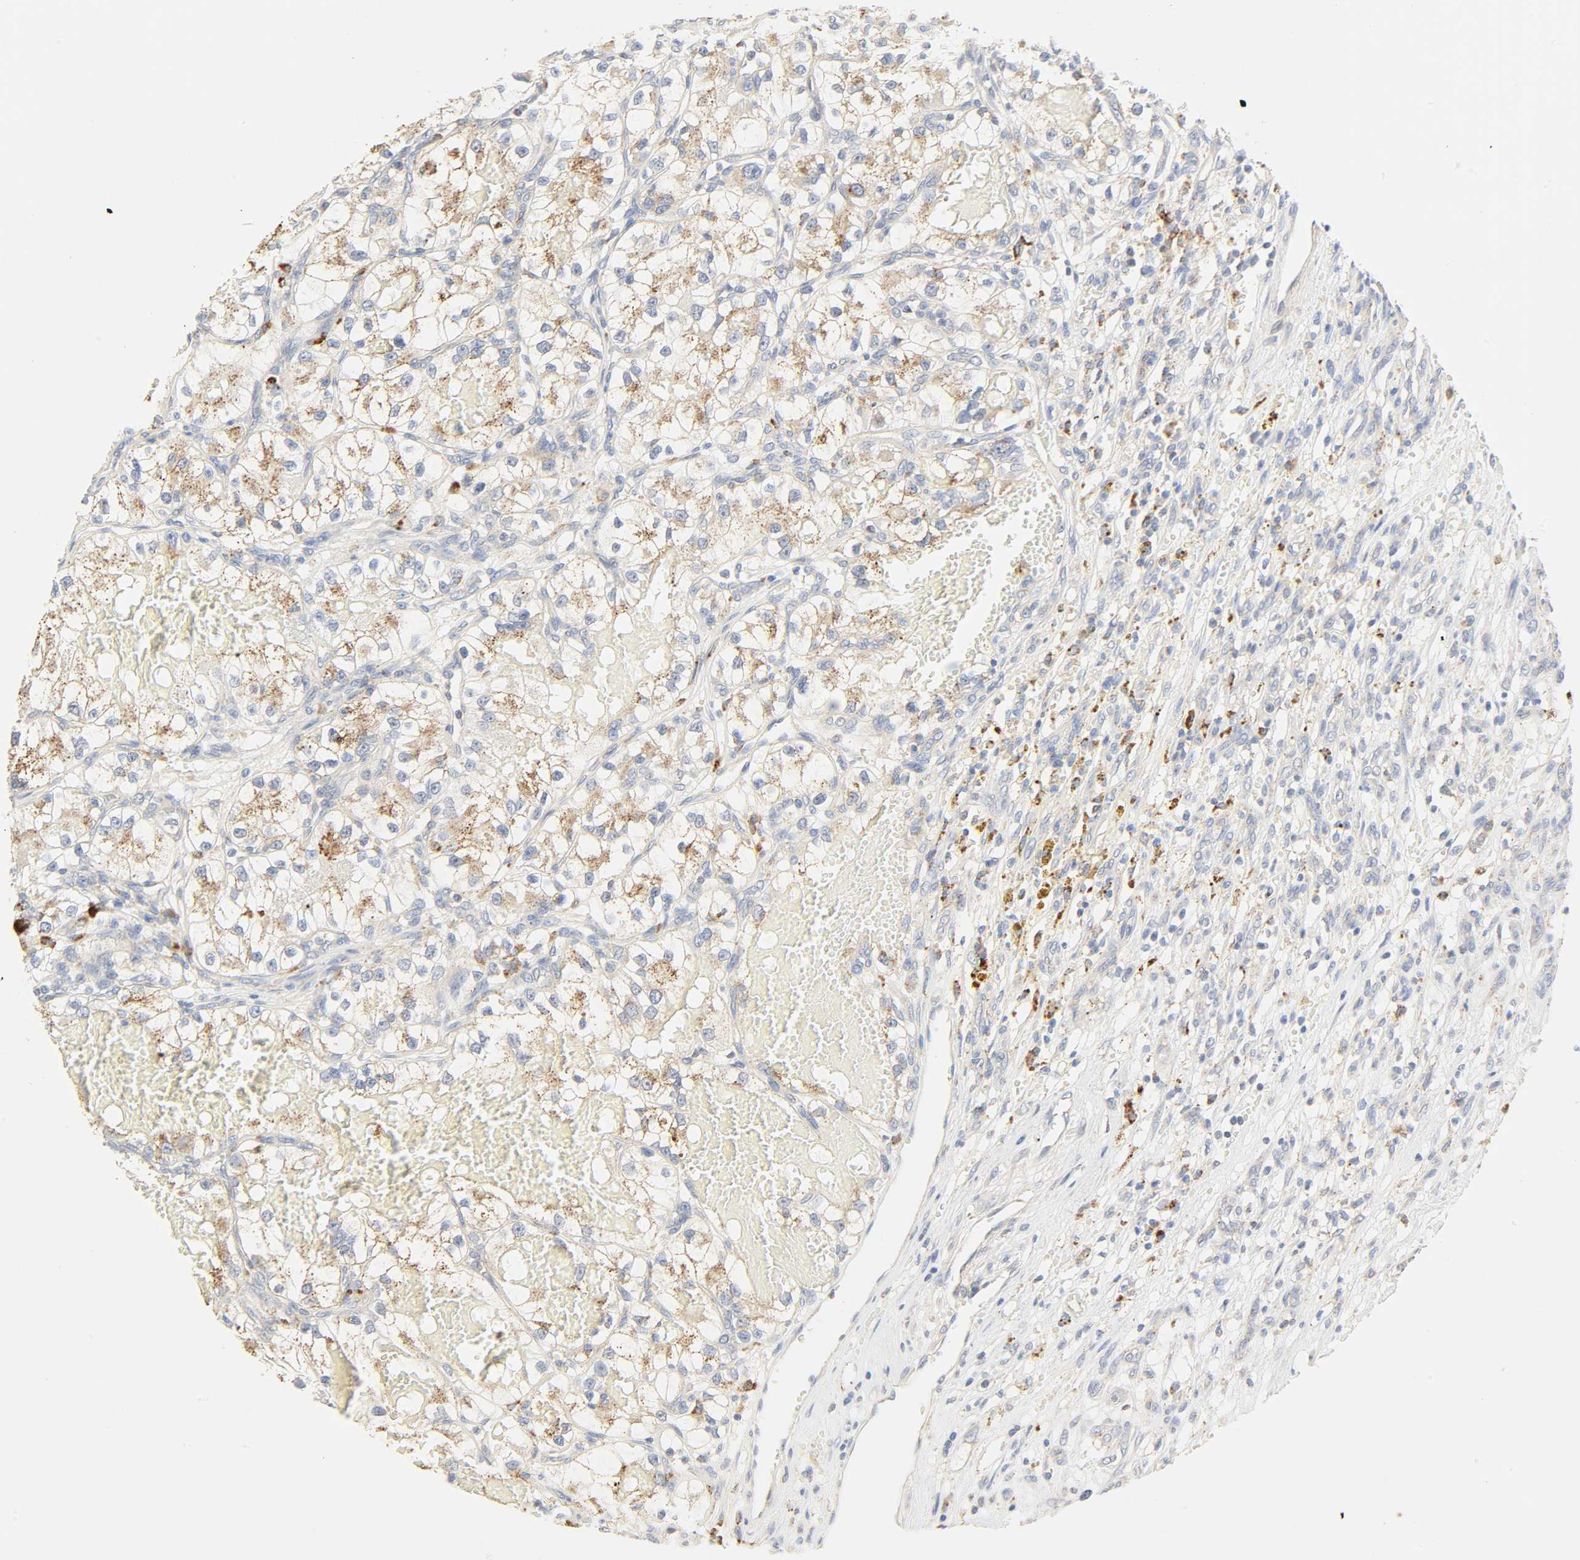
{"staining": {"intensity": "moderate", "quantity": "25%-75%", "location": "cytoplasmic/membranous"}, "tissue": "renal cancer", "cell_type": "Tumor cells", "image_type": "cancer", "snomed": [{"axis": "morphology", "description": "Adenocarcinoma, NOS"}, {"axis": "topography", "description": "Kidney"}], "caption": "High-magnification brightfield microscopy of renal cancer stained with DAB (3,3'-diaminobenzidine) (brown) and counterstained with hematoxylin (blue). tumor cells exhibit moderate cytoplasmic/membranous staining is seen in about25%-75% of cells.", "gene": "CAMK2A", "patient": {"sex": "female", "age": 57}}